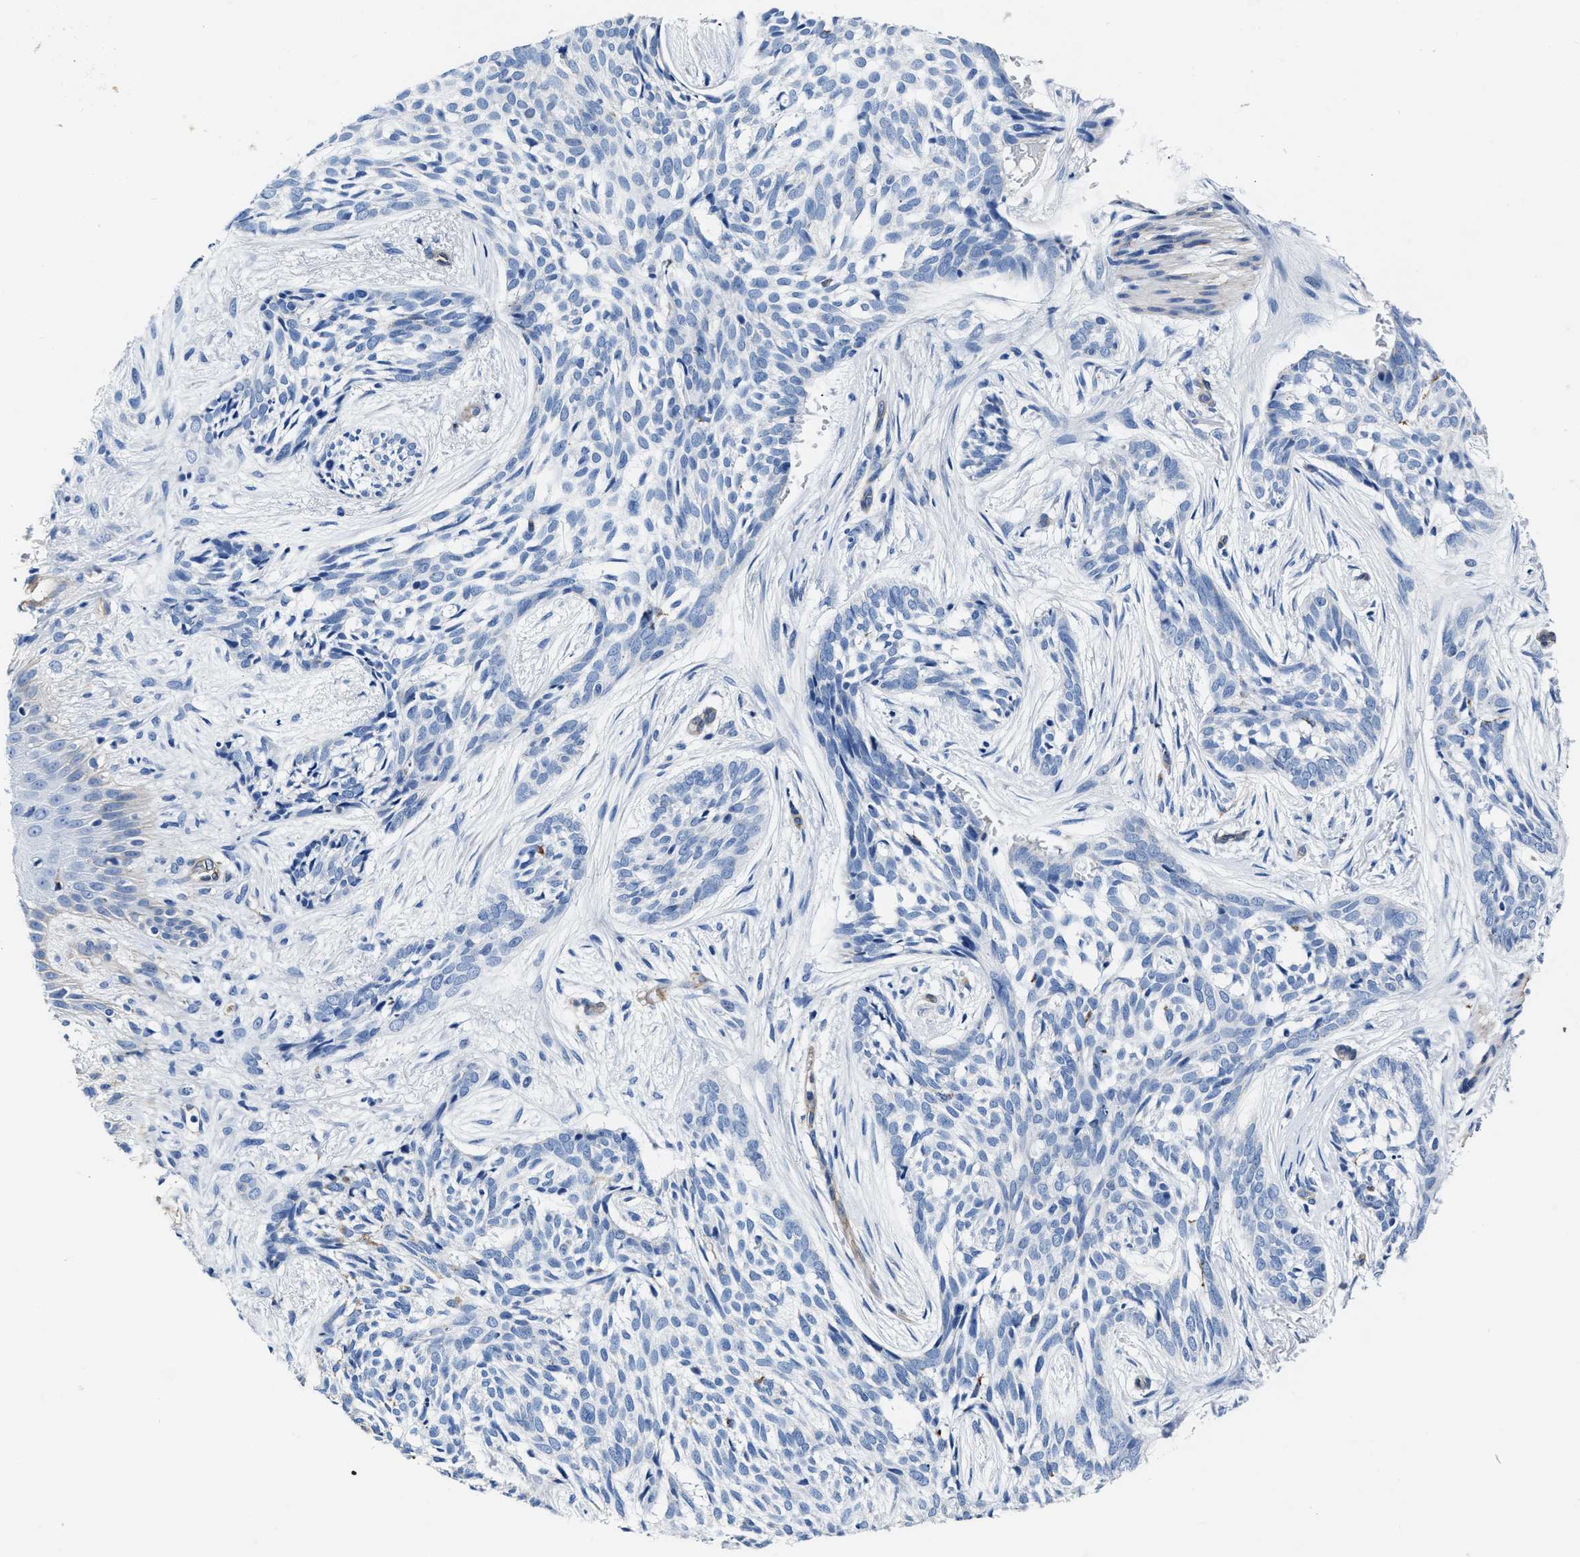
{"staining": {"intensity": "negative", "quantity": "none", "location": "none"}, "tissue": "skin cancer", "cell_type": "Tumor cells", "image_type": "cancer", "snomed": [{"axis": "morphology", "description": "Basal cell carcinoma"}, {"axis": "topography", "description": "Skin"}], "caption": "Human basal cell carcinoma (skin) stained for a protein using immunohistochemistry (IHC) exhibits no expression in tumor cells.", "gene": "KCNMB3", "patient": {"sex": "female", "age": 88}}